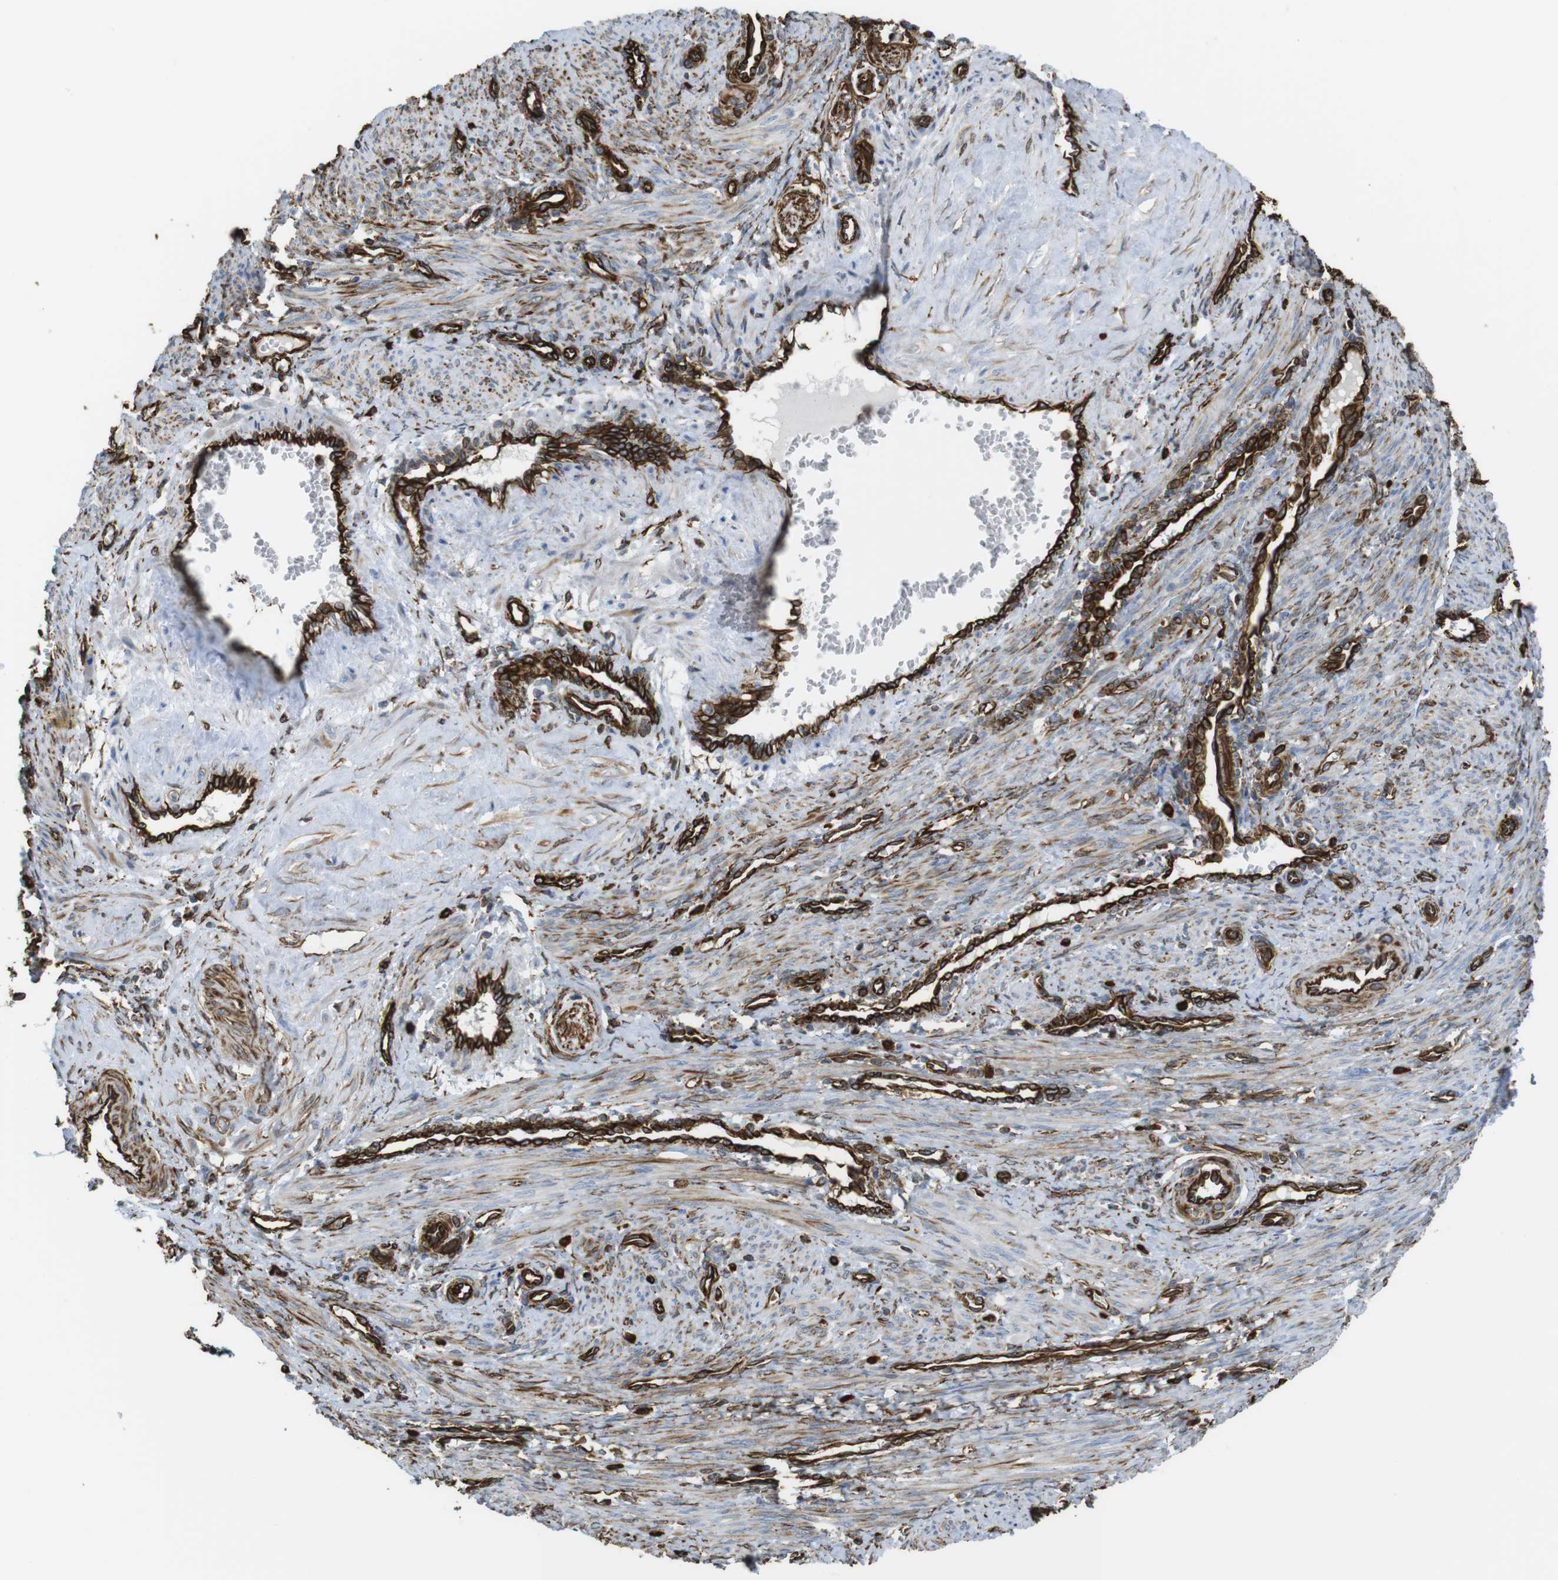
{"staining": {"intensity": "moderate", "quantity": ">75%", "location": "cytoplasmic/membranous"}, "tissue": "smooth muscle", "cell_type": "Smooth muscle cells", "image_type": "normal", "snomed": [{"axis": "morphology", "description": "Normal tissue, NOS"}, {"axis": "topography", "description": "Endometrium"}], "caption": "IHC of normal smooth muscle demonstrates medium levels of moderate cytoplasmic/membranous positivity in about >75% of smooth muscle cells. Nuclei are stained in blue.", "gene": "RALGPS1", "patient": {"sex": "female", "age": 33}}